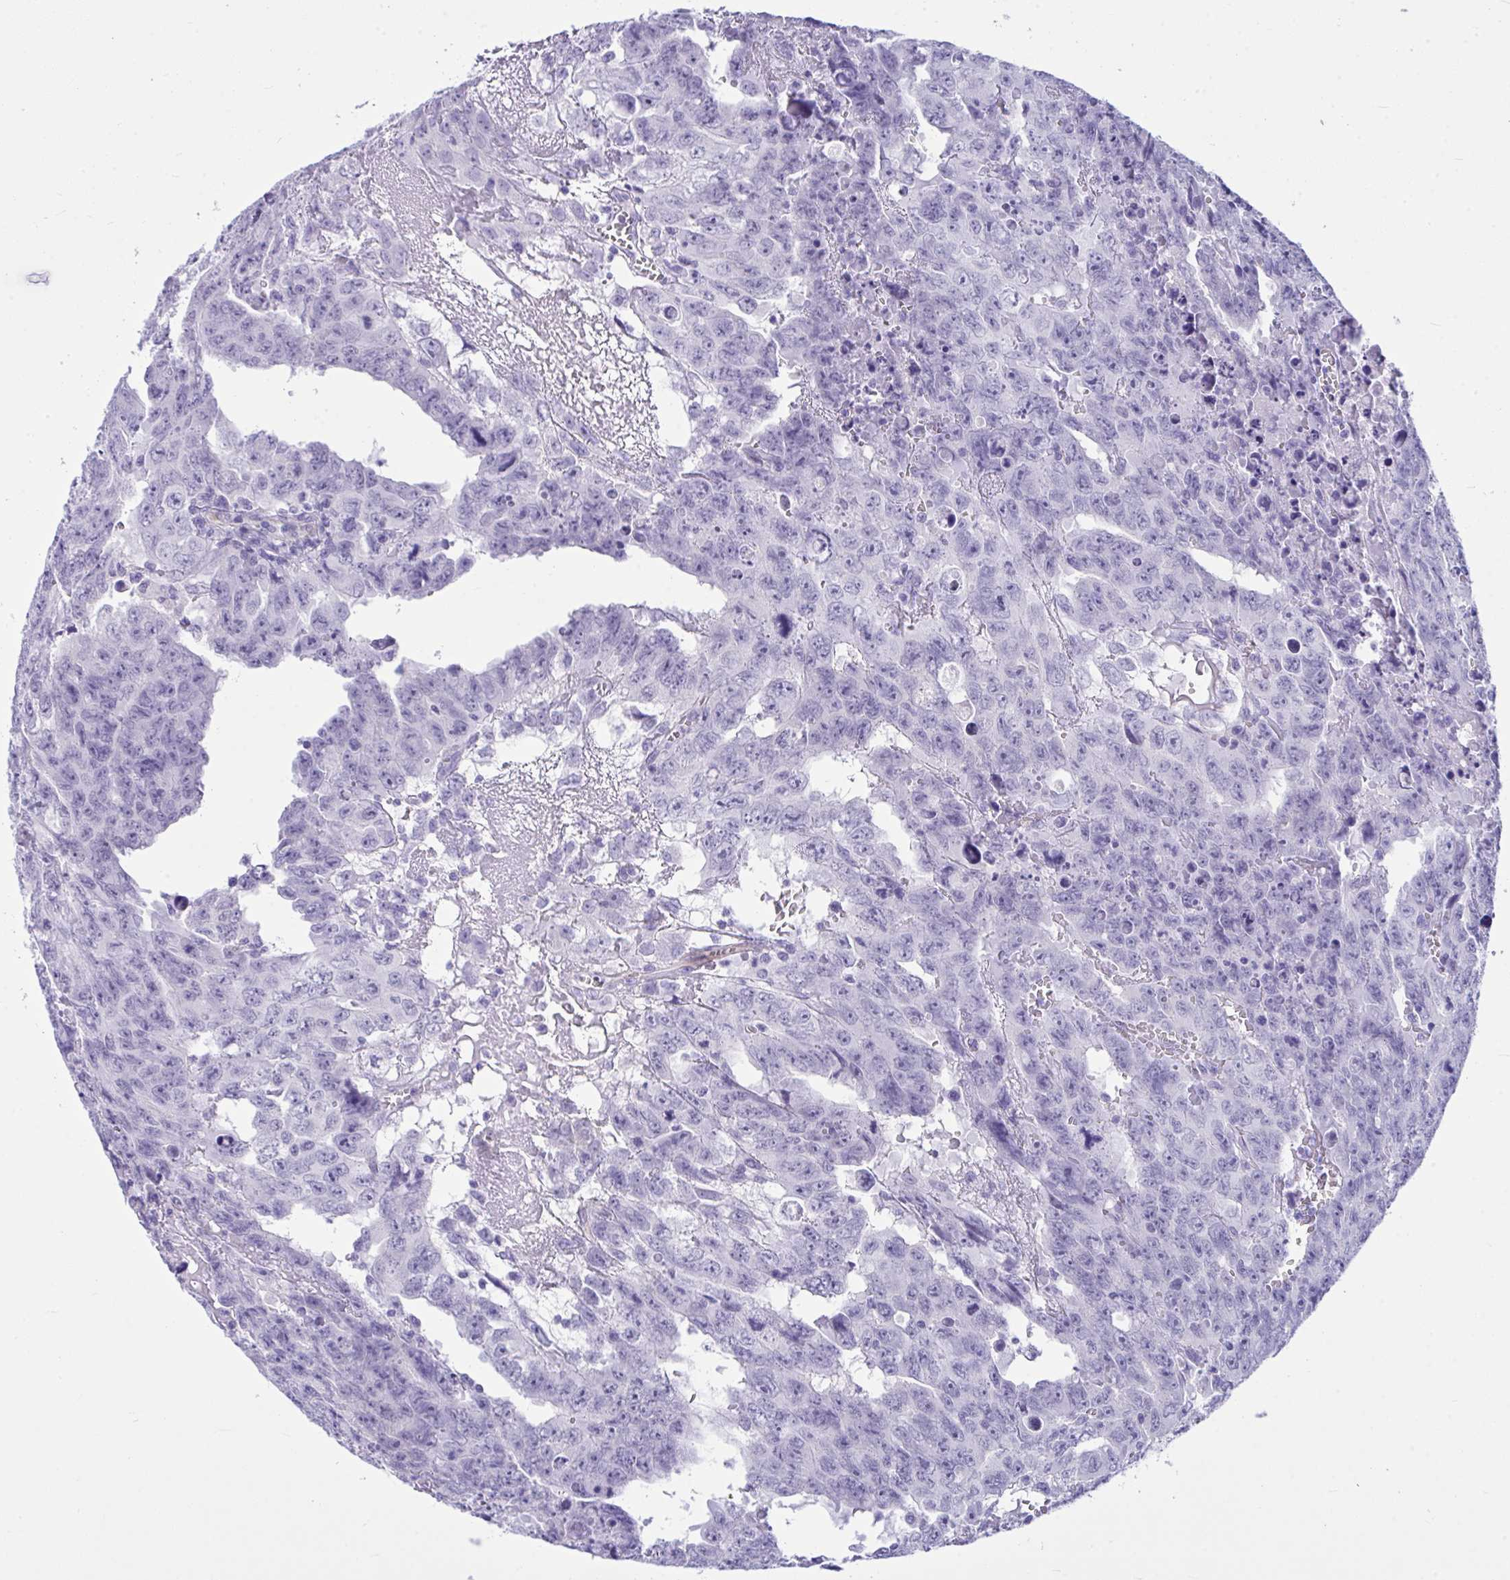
{"staining": {"intensity": "negative", "quantity": "none", "location": "none"}, "tissue": "testis cancer", "cell_type": "Tumor cells", "image_type": "cancer", "snomed": [{"axis": "morphology", "description": "Carcinoma, Embryonal, NOS"}, {"axis": "topography", "description": "Testis"}], "caption": "Immunohistochemistry histopathology image of embryonal carcinoma (testis) stained for a protein (brown), which displays no positivity in tumor cells.", "gene": "LIMS2", "patient": {"sex": "male", "age": 24}}